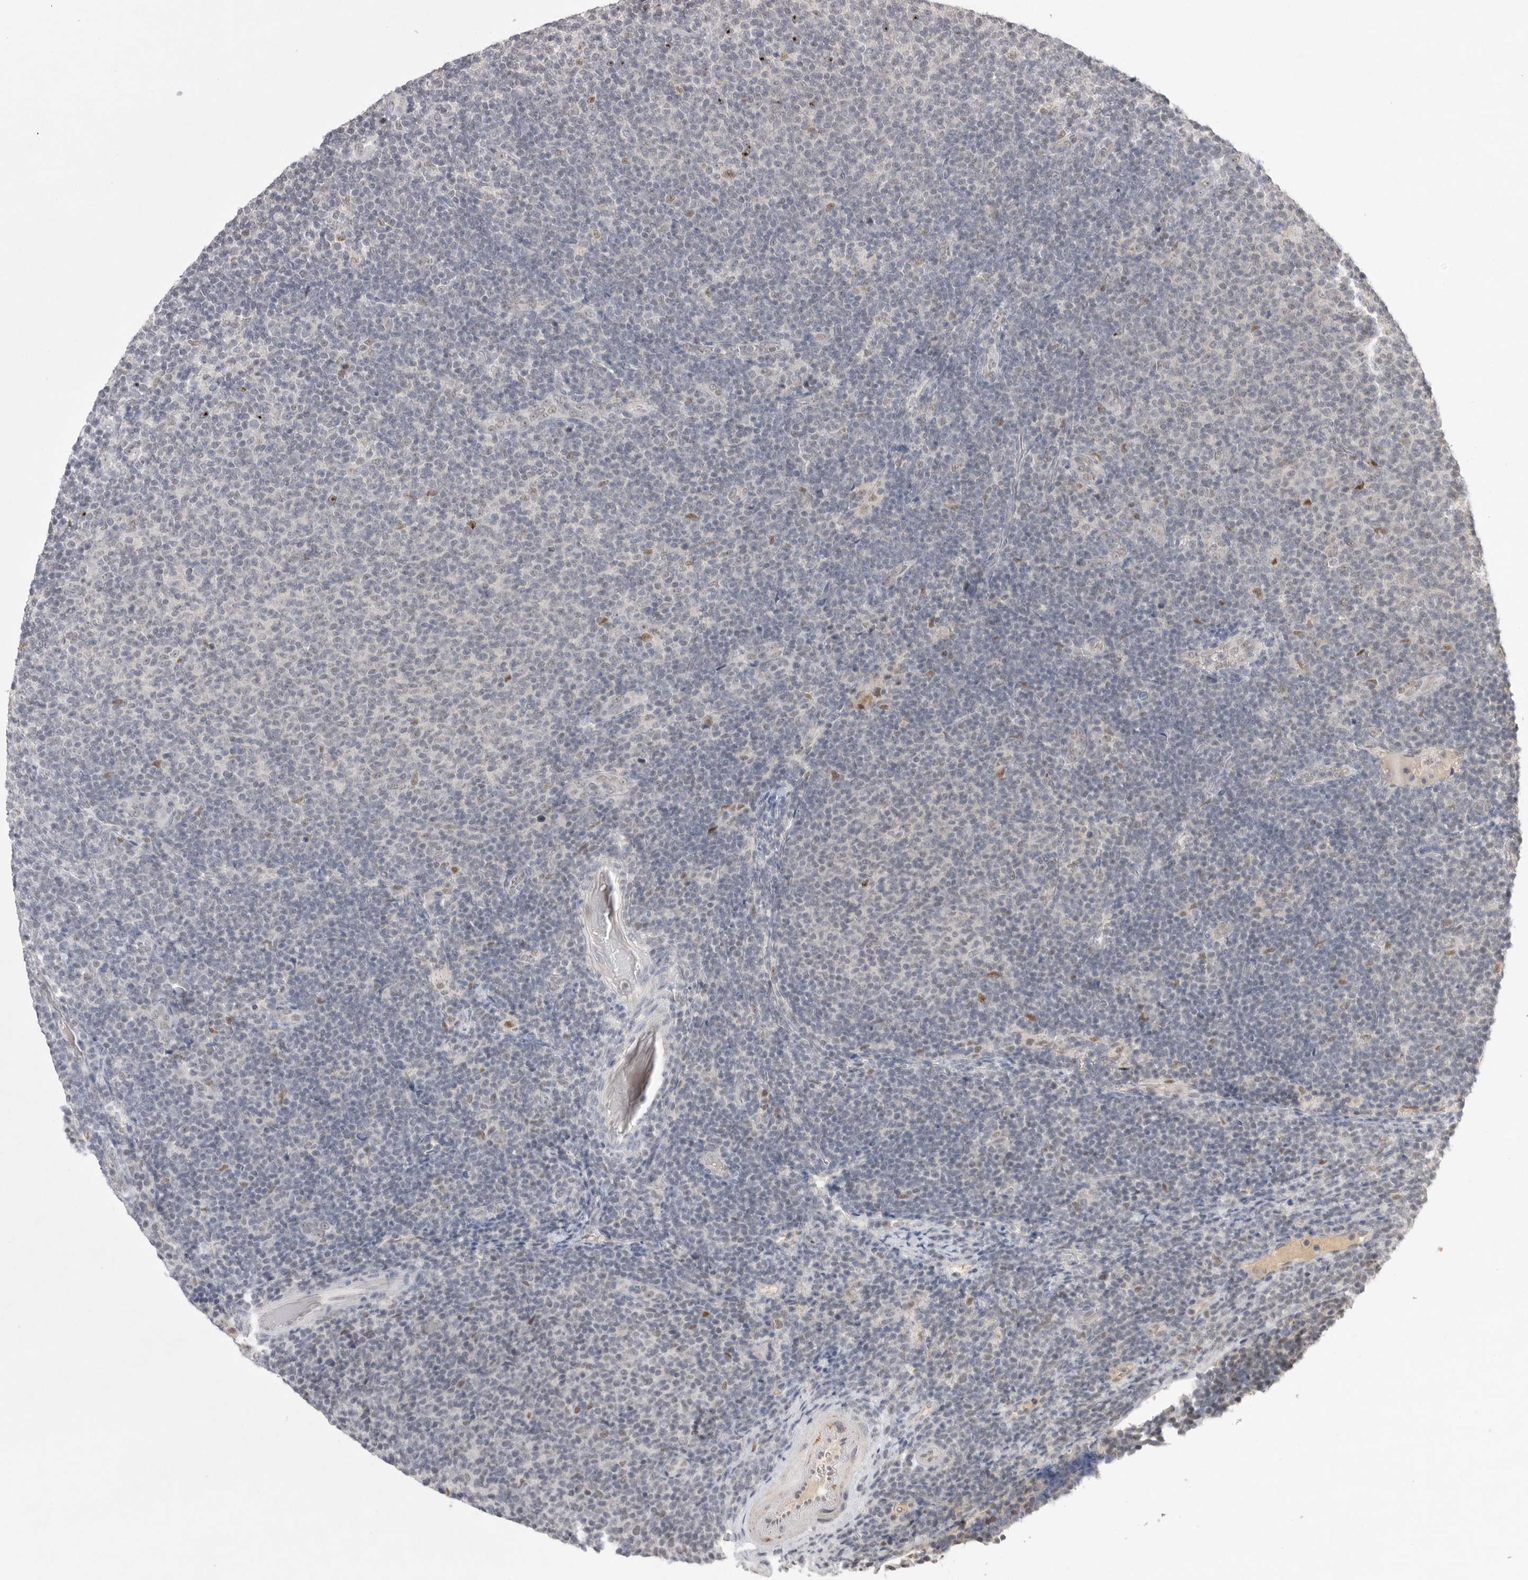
{"staining": {"intensity": "negative", "quantity": "none", "location": "none"}, "tissue": "lymphoma", "cell_type": "Tumor cells", "image_type": "cancer", "snomed": [{"axis": "morphology", "description": "Malignant lymphoma, non-Hodgkin's type, Low grade"}, {"axis": "topography", "description": "Lymph node"}], "caption": "Tumor cells are negative for brown protein staining in lymphoma. (Stains: DAB IHC with hematoxylin counter stain, Microscopy: brightfield microscopy at high magnification).", "gene": "HUS1", "patient": {"sex": "male", "age": 66}}